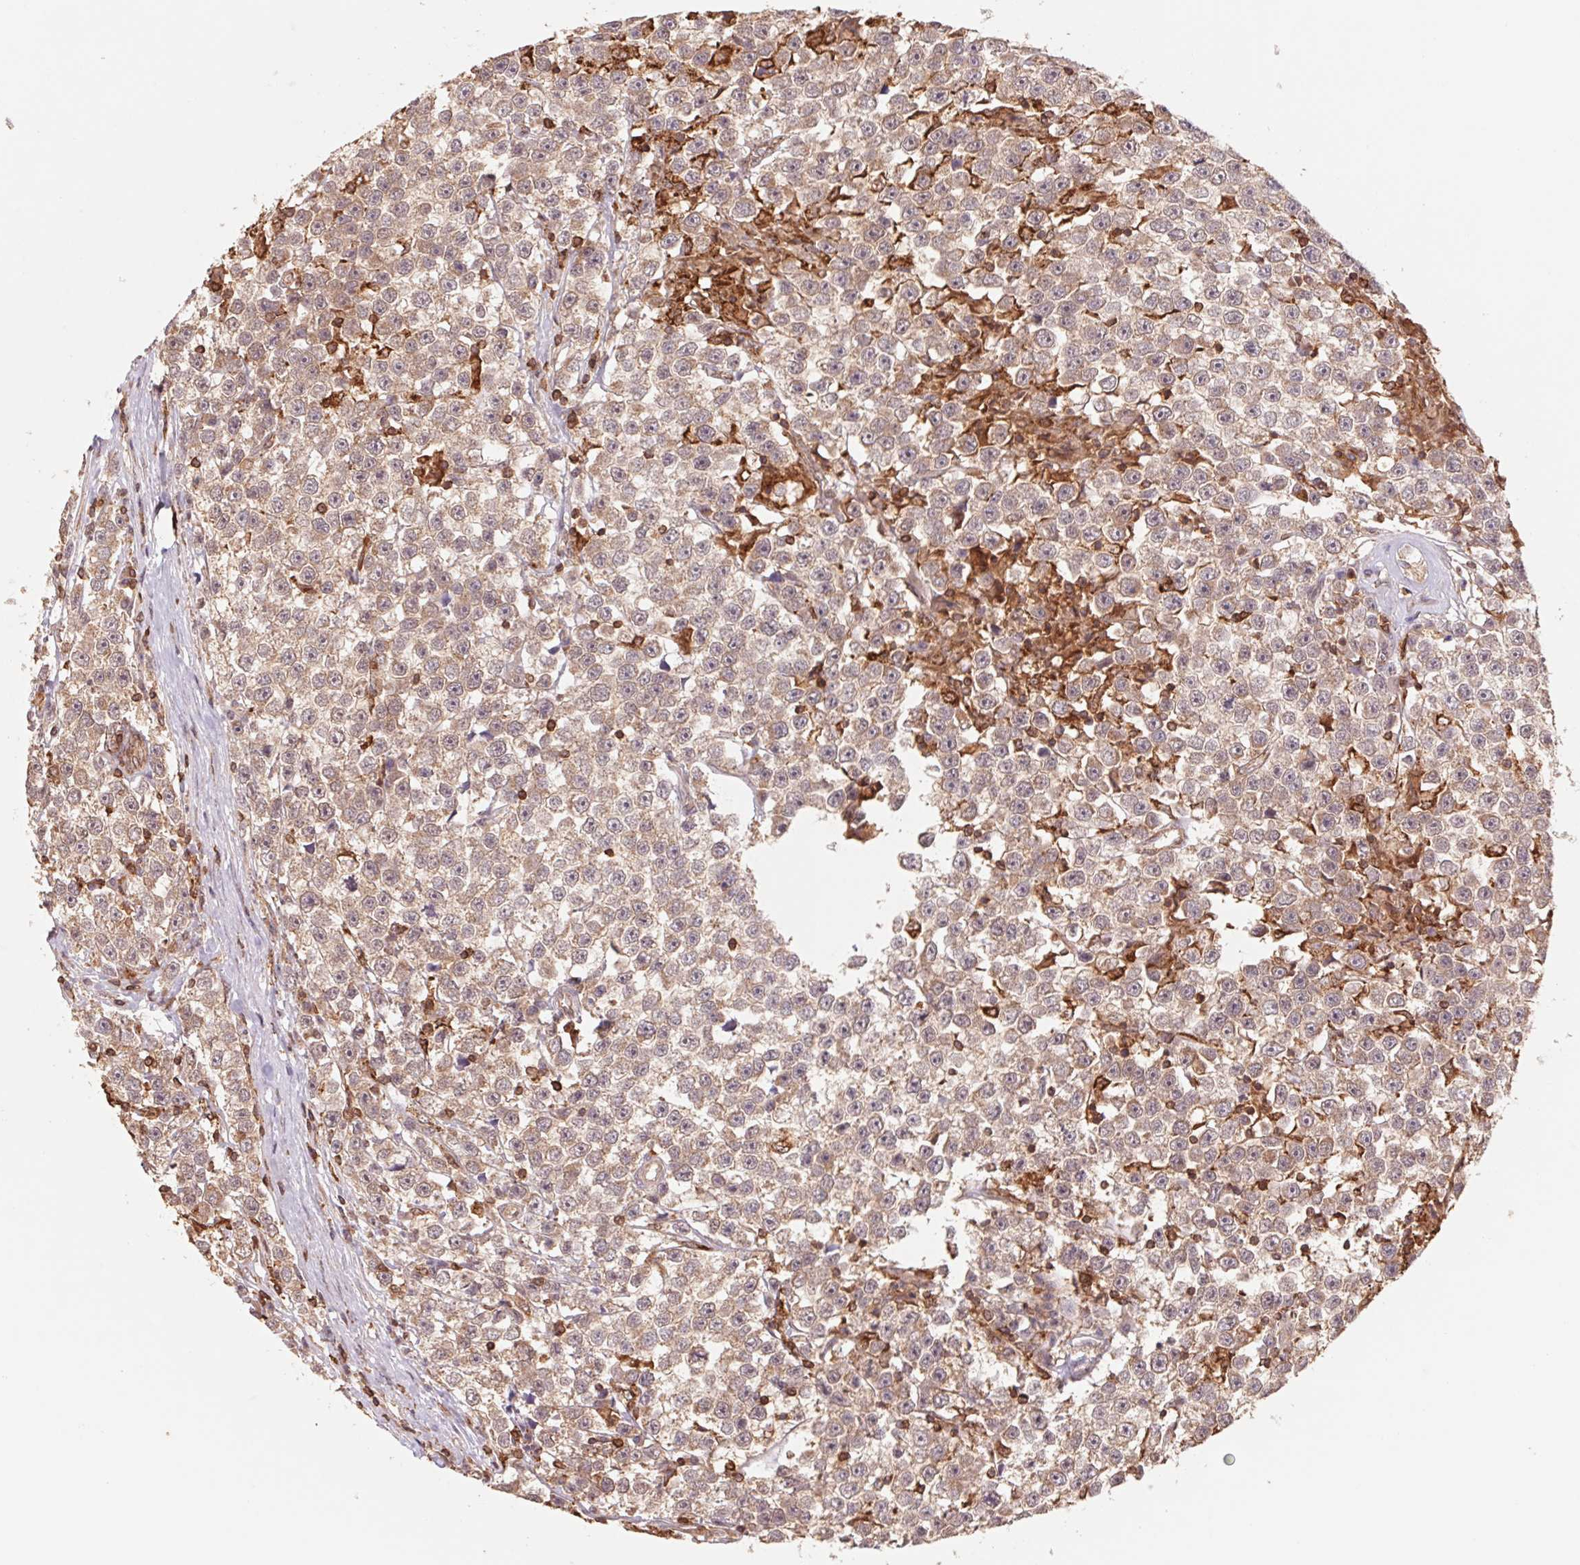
{"staining": {"intensity": "weak", "quantity": ">75%", "location": "cytoplasmic/membranous"}, "tissue": "testis cancer", "cell_type": "Tumor cells", "image_type": "cancer", "snomed": [{"axis": "morphology", "description": "Seminoma, NOS"}, {"axis": "topography", "description": "Testis"}], "caption": "Immunohistochemistry (IHC) (DAB (3,3'-diaminobenzidine)) staining of human testis seminoma displays weak cytoplasmic/membranous protein staining in about >75% of tumor cells.", "gene": "URM1", "patient": {"sex": "male", "age": 31}}